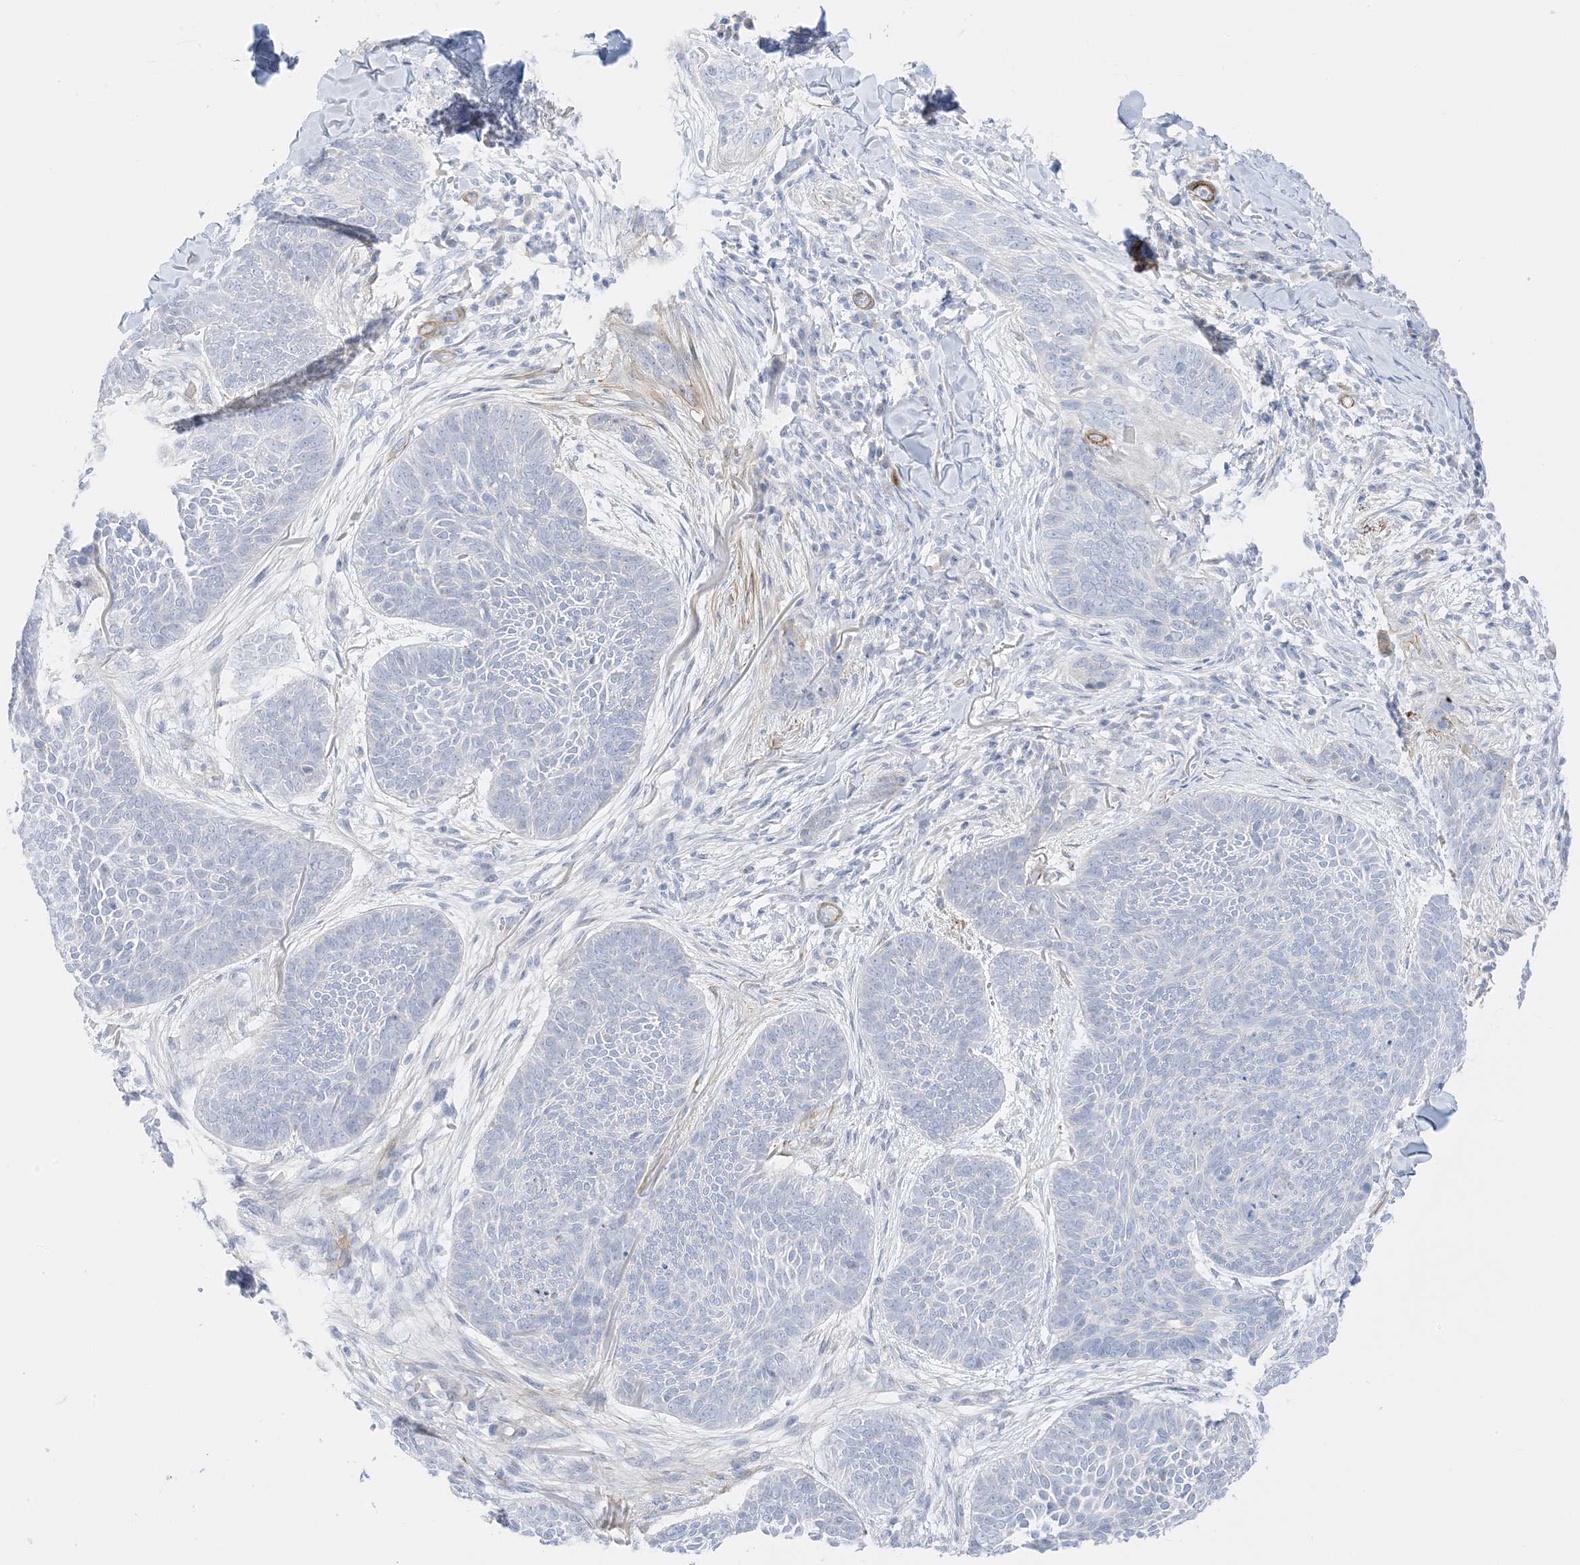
{"staining": {"intensity": "negative", "quantity": "none", "location": "none"}, "tissue": "skin cancer", "cell_type": "Tumor cells", "image_type": "cancer", "snomed": [{"axis": "morphology", "description": "Basal cell carcinoma"}, {"axis": "topography", "description": "Skin"}], "caption": "The image exhibits no staining of tumor cells in skin basal cell carcinoma.", "gene": "SLC22A13", "patient": {"sex": "male", "age": 85}}